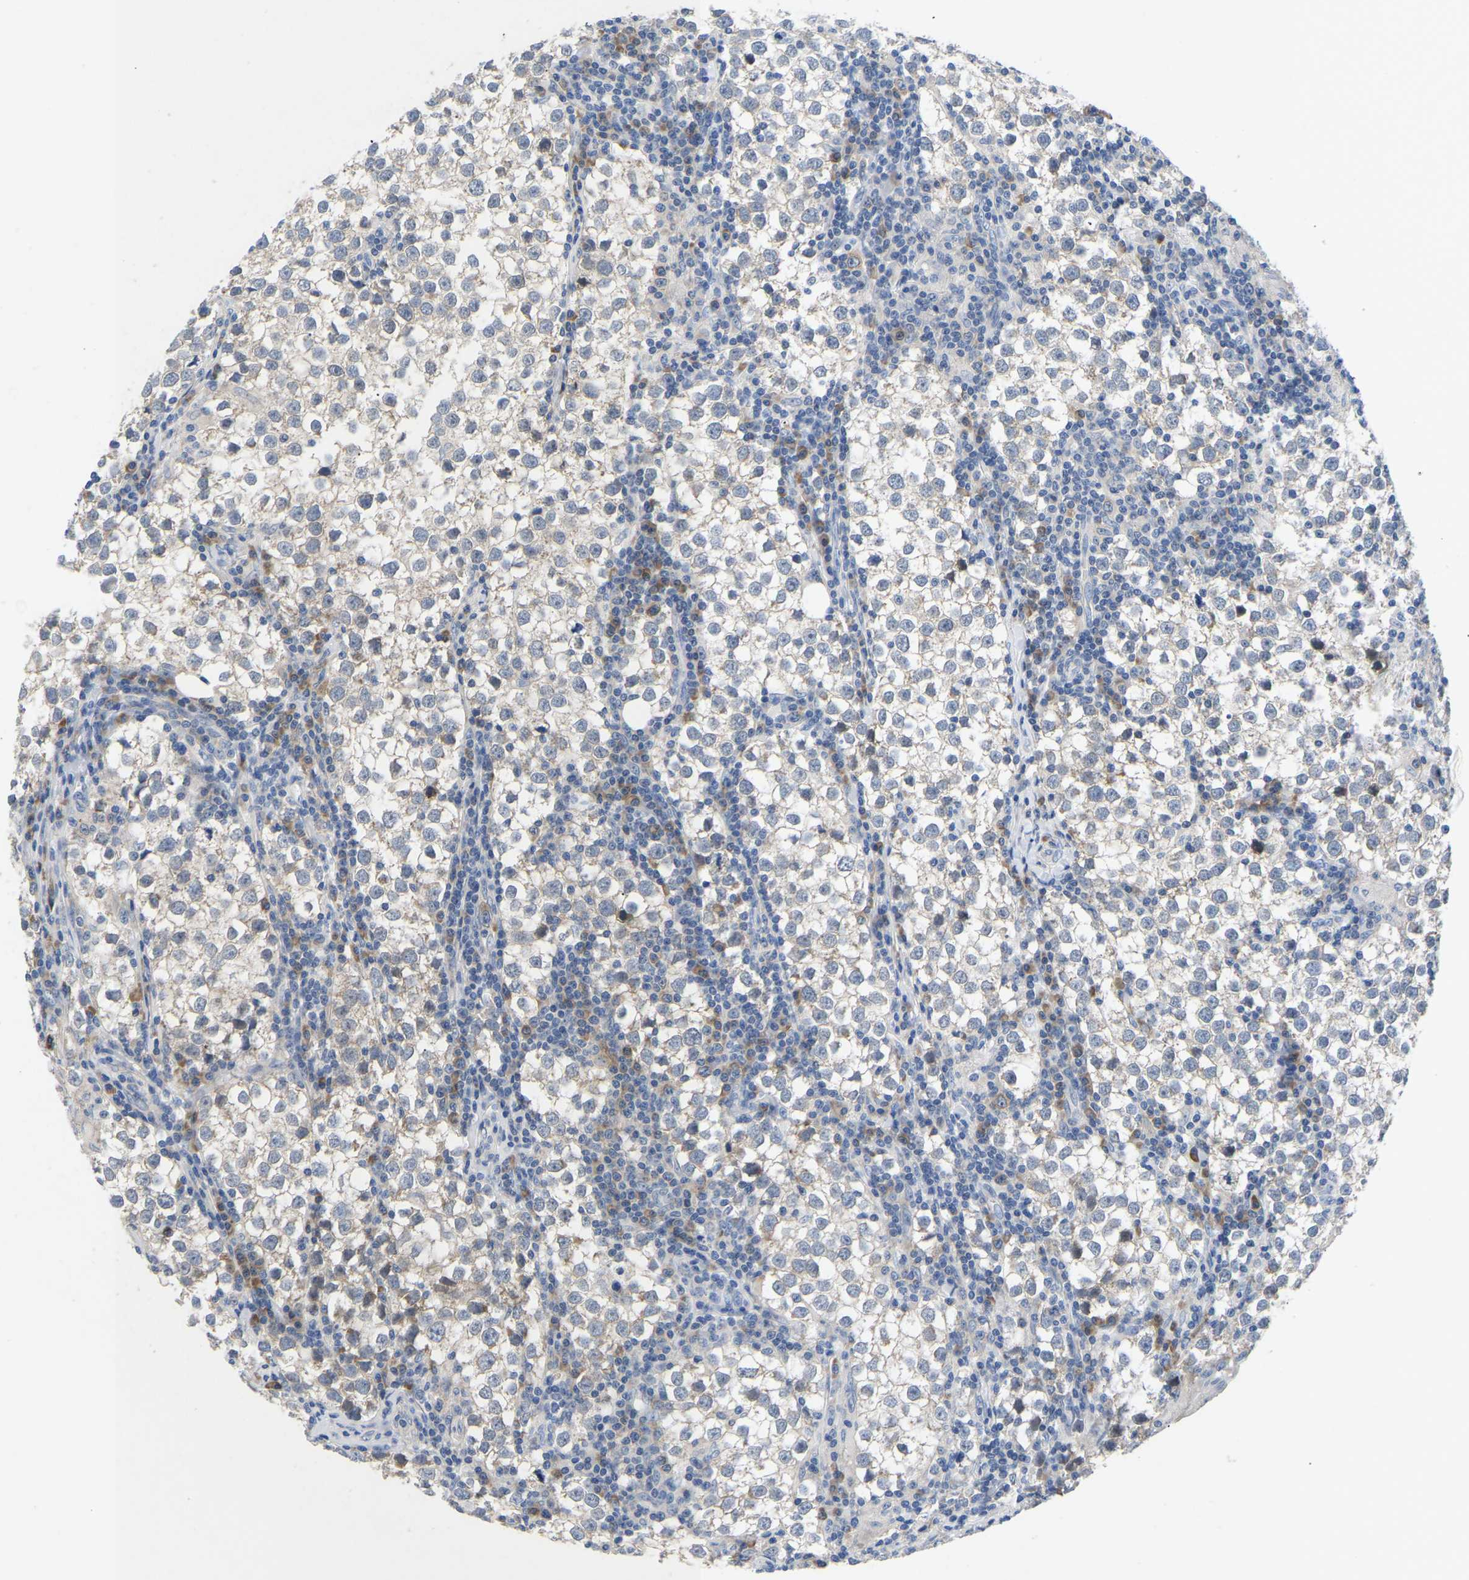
{"staining": {"intensity": "negative", "quantity": "none", "location": "none"}, "tissue": "testis cancer", "cell_type": "Tumor cells", "image_type": "cancer", "snomed": [{"axis": "morphology", "description": "Seminoma, NOS"}, {"axis": "morphology", "description": "Carcinoma, Embryonal, NOS"}, {"axis": "topography", "description": "Testis"}], "caption": "Tumor cells are negative for brown protein staining in testis cancer (embryonal carcinoma).", "gene": "ABCA10", "patient": {"sex": "male", "age": 36}}